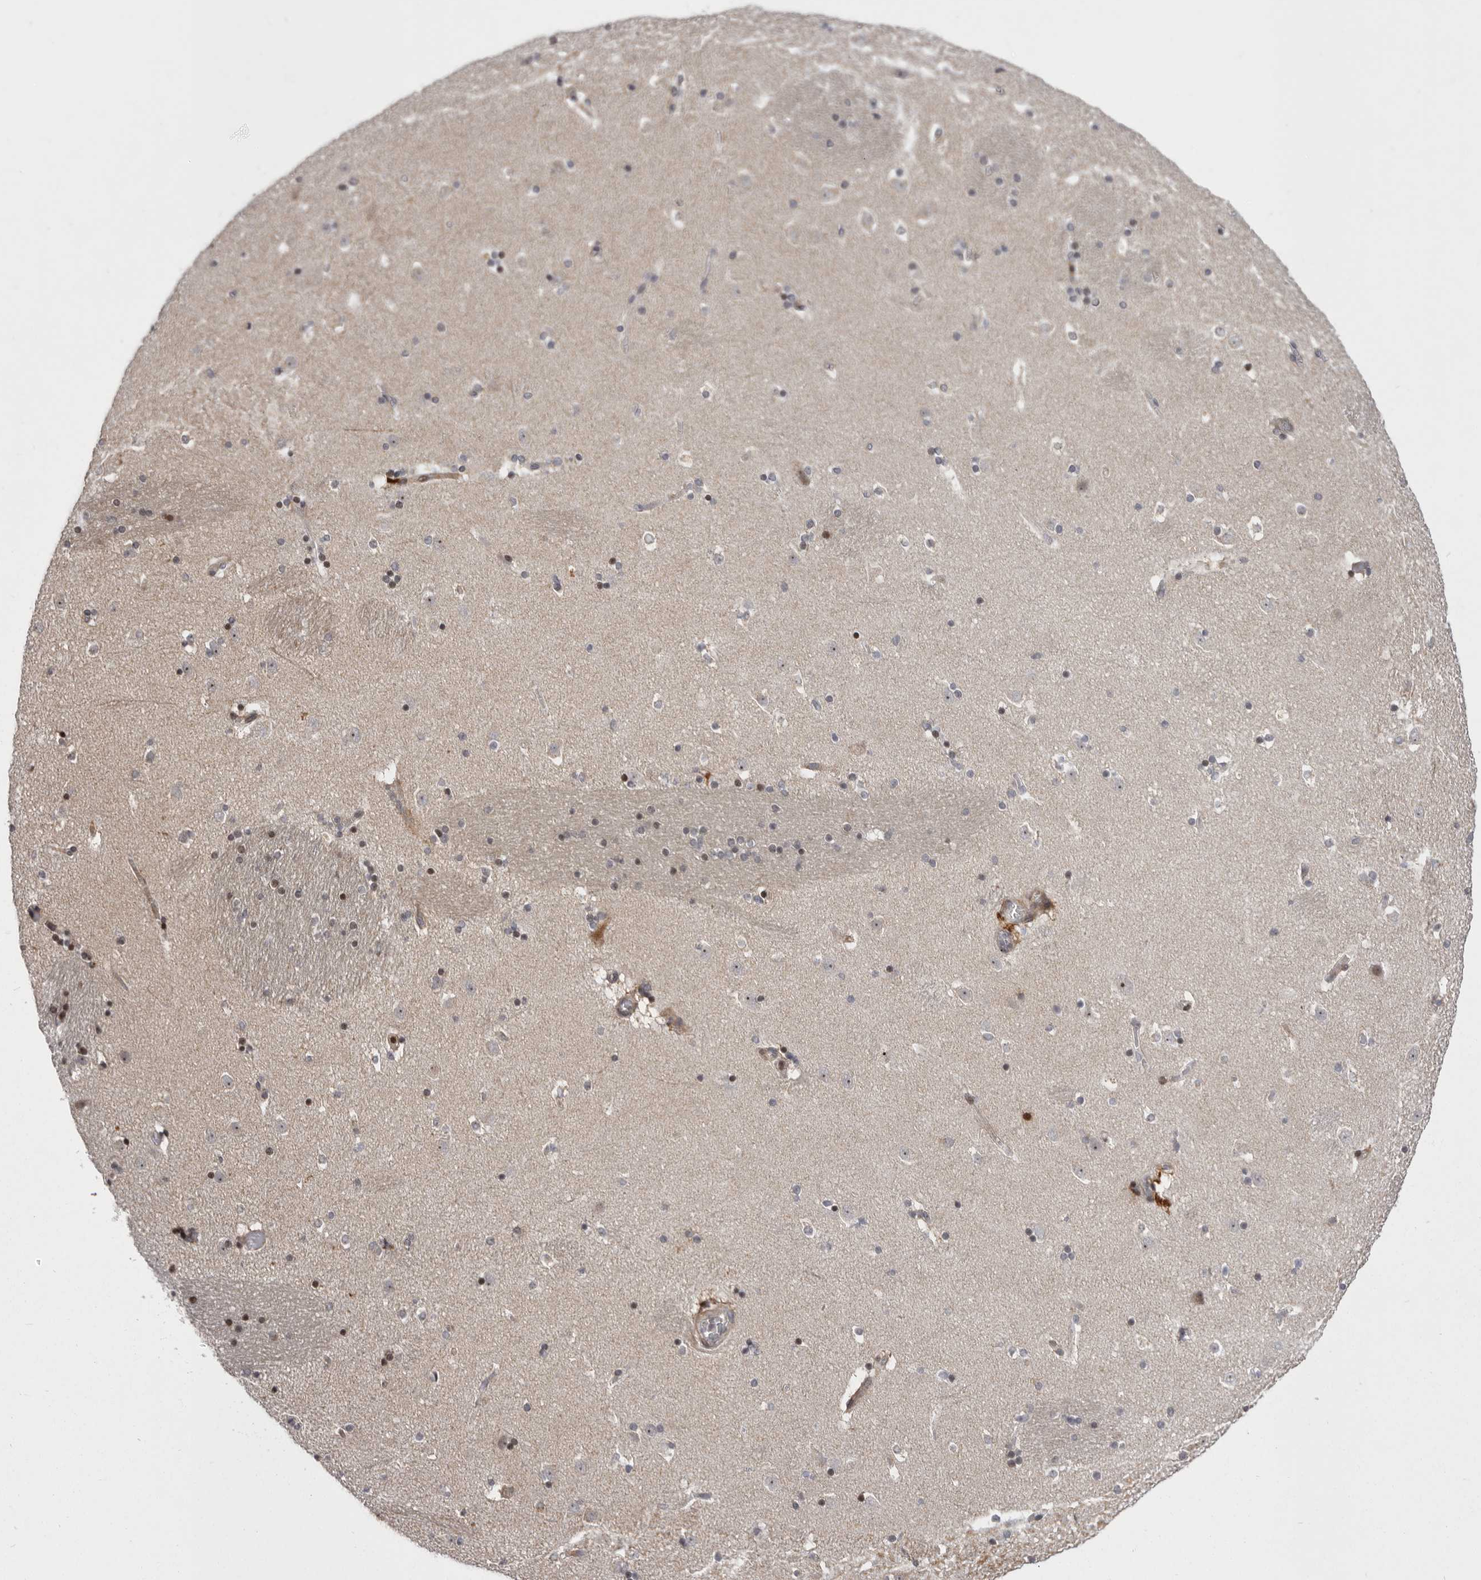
{"staining": {"intensity": "moderate", "quantity": "25%-75%", "location": "nuclear"}, "tissue": "caudate", "cell_type": "Glial cells", "image_type": "normal", "snomed": [{"axis": "morphology", "description": "Normal tissue, NOS"}, {"axis": "topography", "description": "Lateral ventricle wall"}], "caption": "Caudate stained with DAB immunohistochemistry (IHC) displays medium levels of moderate nuclear expression in approximately 25%-75% of glial cells. (brown staining indicates protein expression, while blue staining denotes nuclei).", "gene": "AZIN1", "patient": {"sex": "male", "age": 45}}